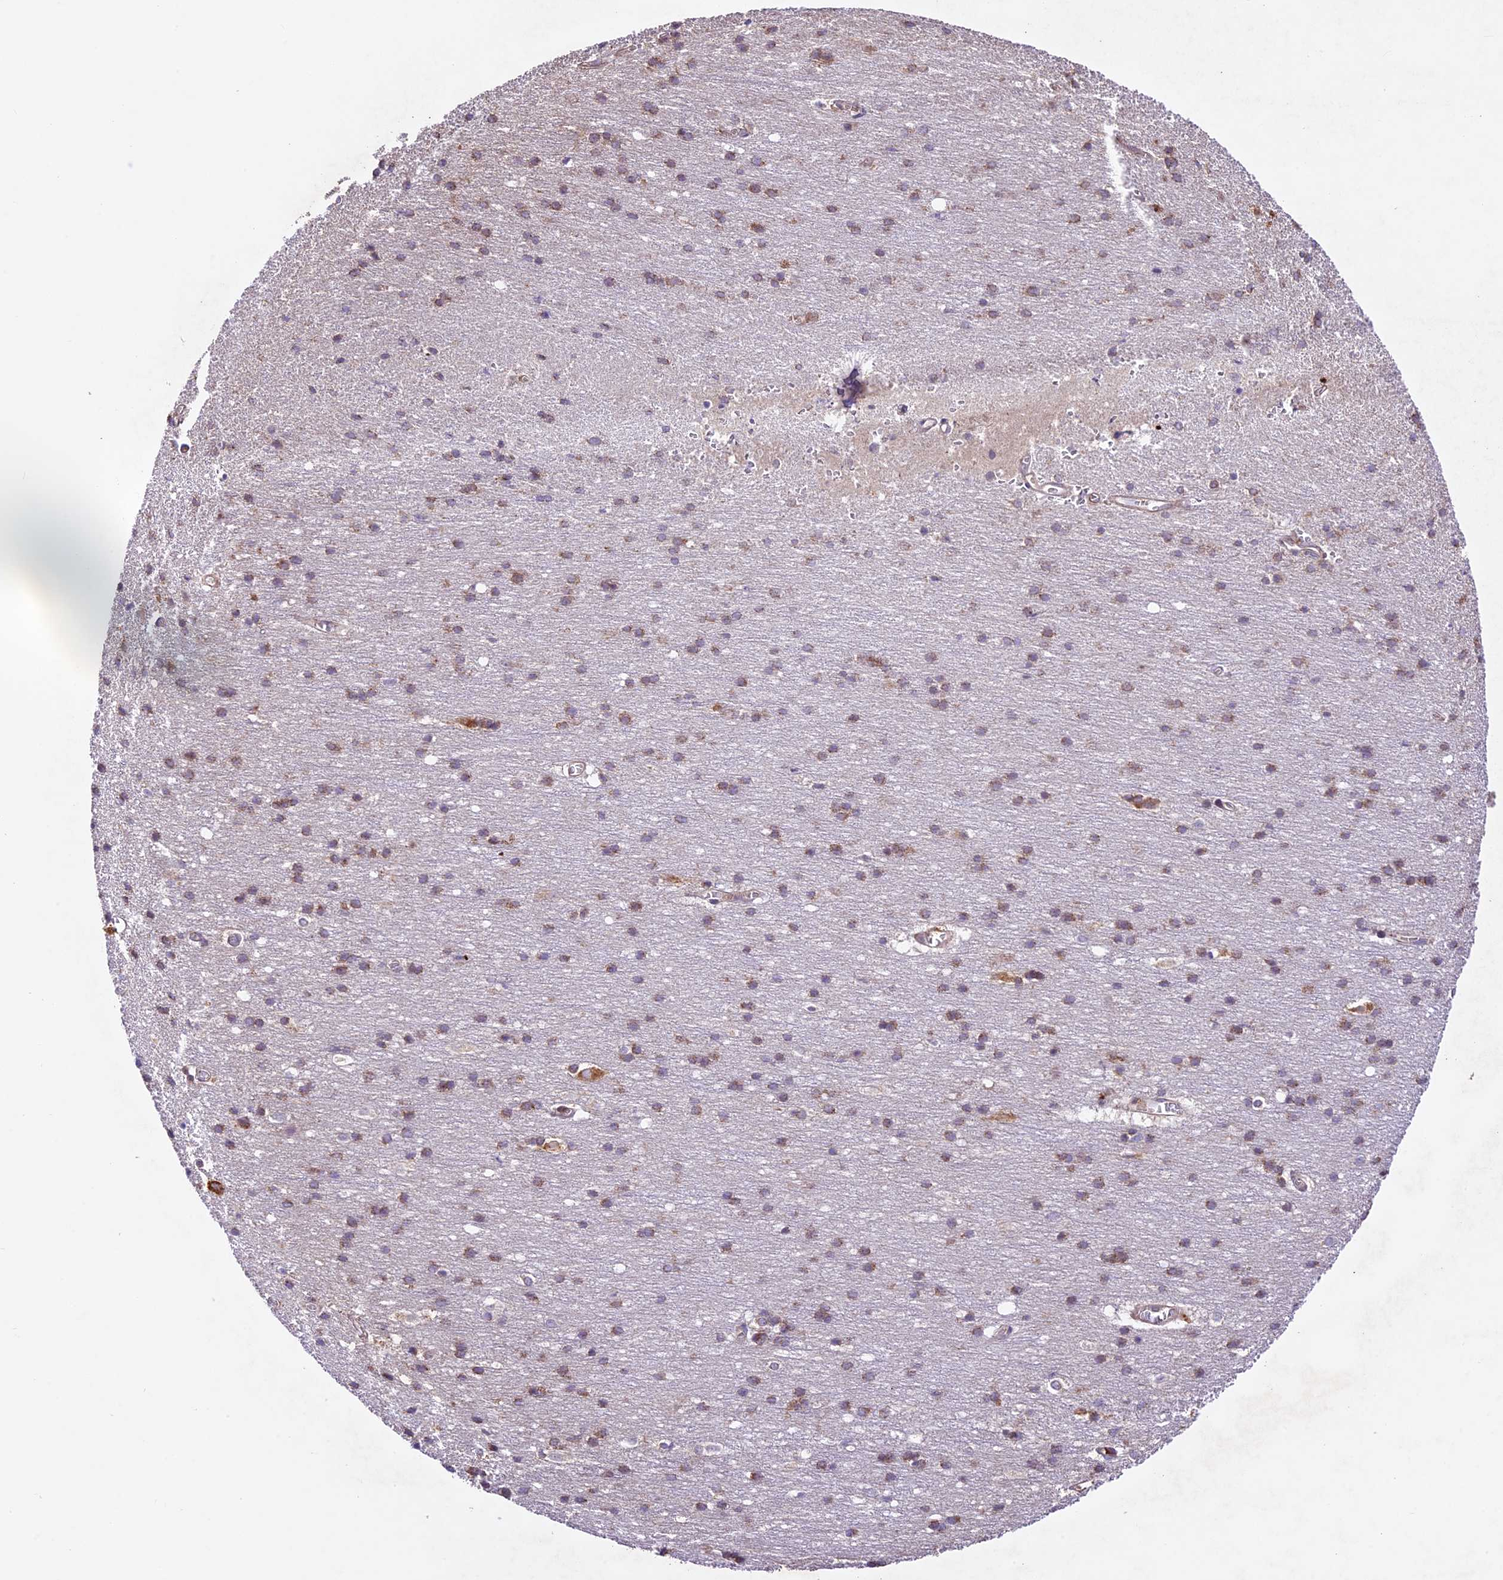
{"staining": {"intensity": "moderate", "quantity": "25%-75%", "location": "cytoplasmic/membranous"}, "tissue": "cerebral cortex", "cell_type": "Endothelial cells", "image_type": "normal", "snomed": [{"axis": "morphology", "description": "Normal tissue, NOS"}, {"axis": "topography", "description": "Cerebral cortex"}], "caption": "High-power microscopy captured an immunohistochemistry photomicrograph of unremarkable cerebral cortex, revealing moderate cytoplasmic/membranous positivity in about 25%-75% of endothelial cells. The staining is performed using DAB (3,3'-diaminobenzidine) brown chromogen to label protein expression. The nuclei are counter-stained blue using hematoxylin.", "gene": "CCSER1", "patient": {"sex": "male", "age": 54}}